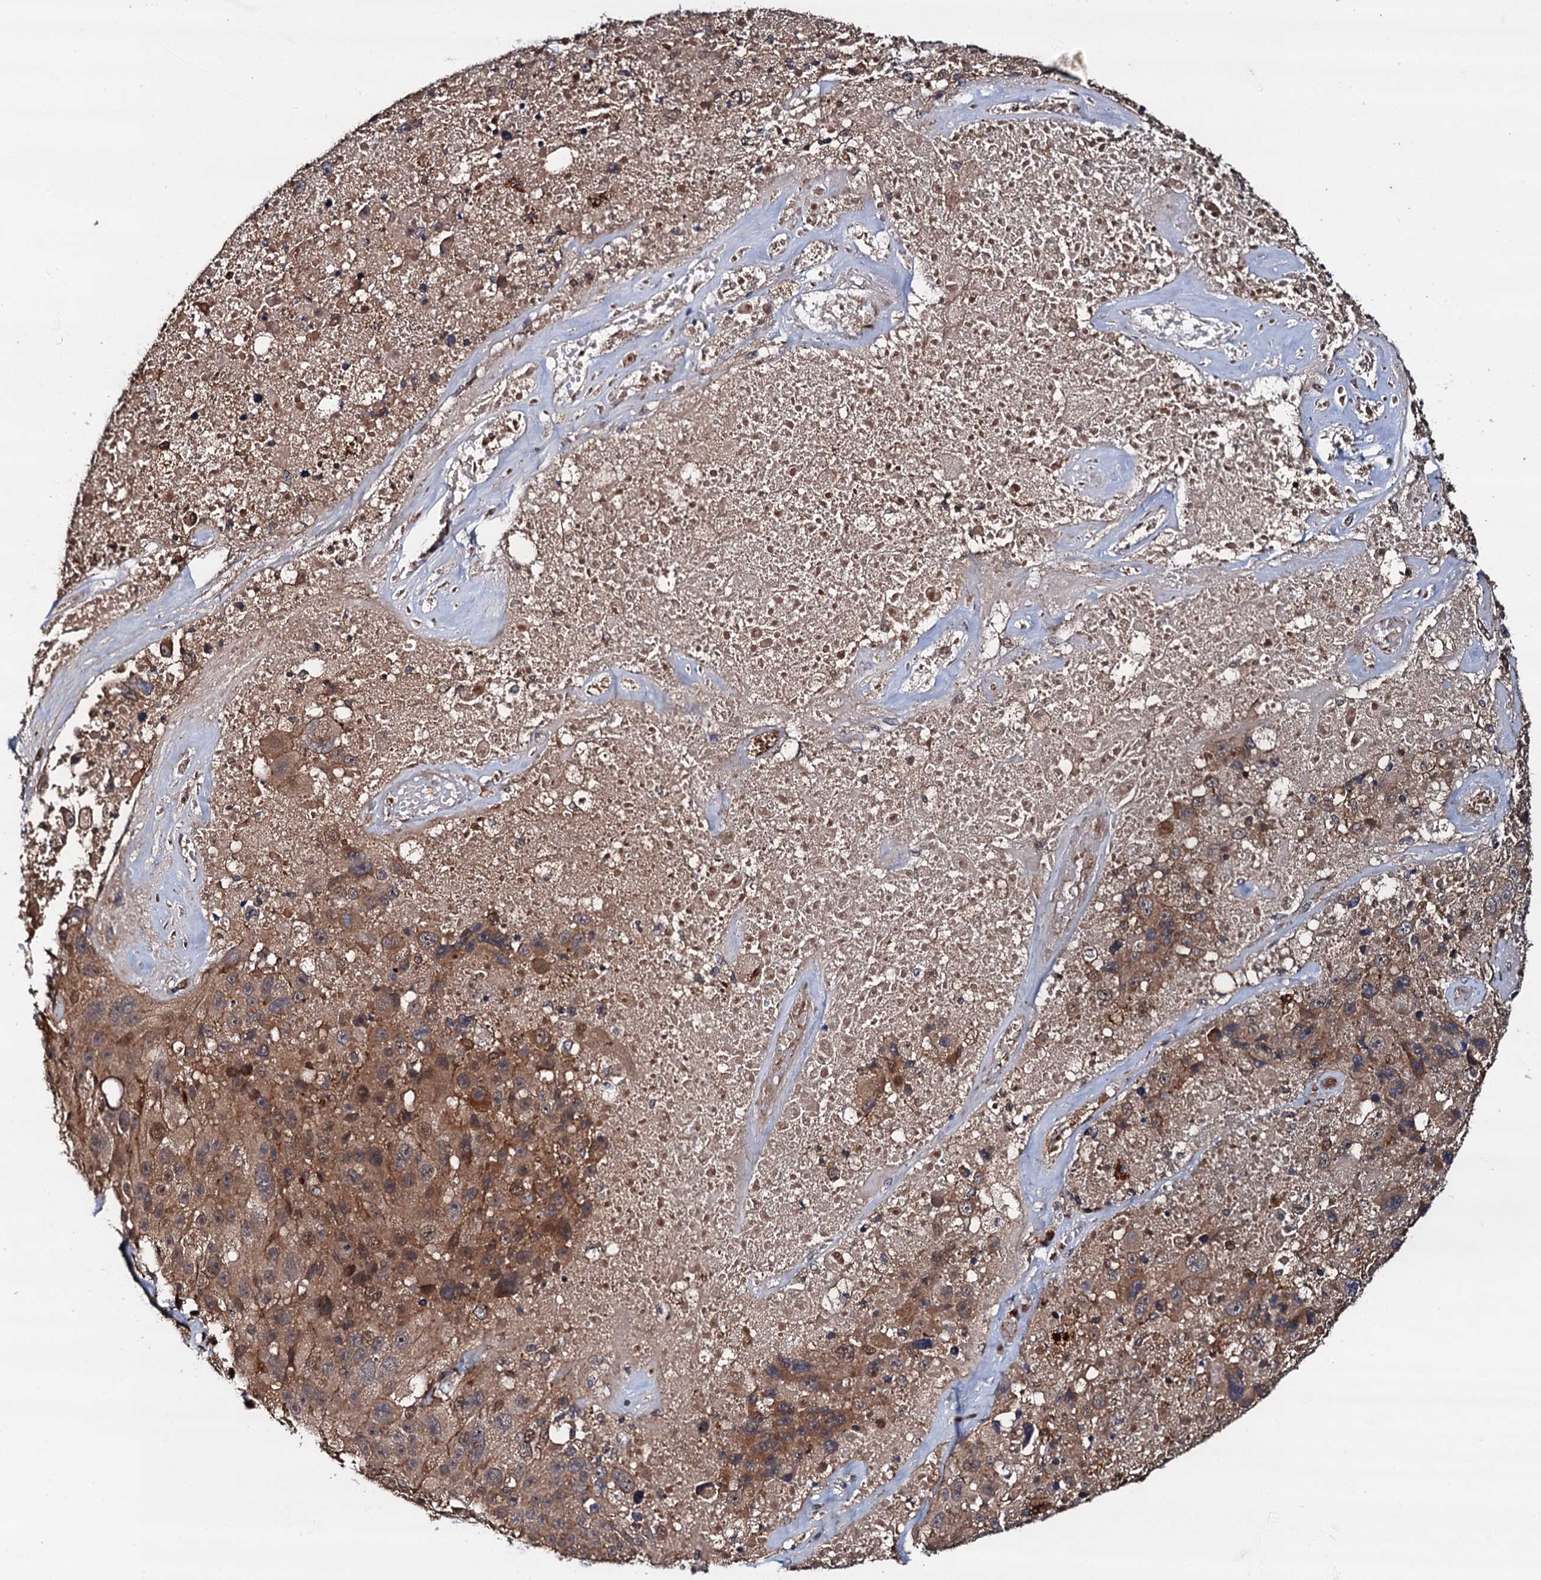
{"staining": {"intensity": "moderate", "quantity": ">75%", "location": "cytoplasmic/membranous,nuclear"}, "tissue": "melanoma", "cell_type": "Tumor cells", "image_type": "cancer", "snomed": [{"axis": "morphology", "description": "Malignant melanoma, Metastatic site"}, {"axis": "topography", "description": "Lymph node"}], "caption": "Immunohistochemistry (IHC) (DAB) staining of melanoma demonstrates moderate cytoplasmic/membranous and nuclear protein positivity in approximately >75% of tumor cells. The protein is stained brown, and the nuclei are stained in blue (DAB (3,3'-diaminobenzidine) IHC with brightfield microscopy, high magnification).", "gene": "BORA", "patient": {"sex": "male", "age": 62}}